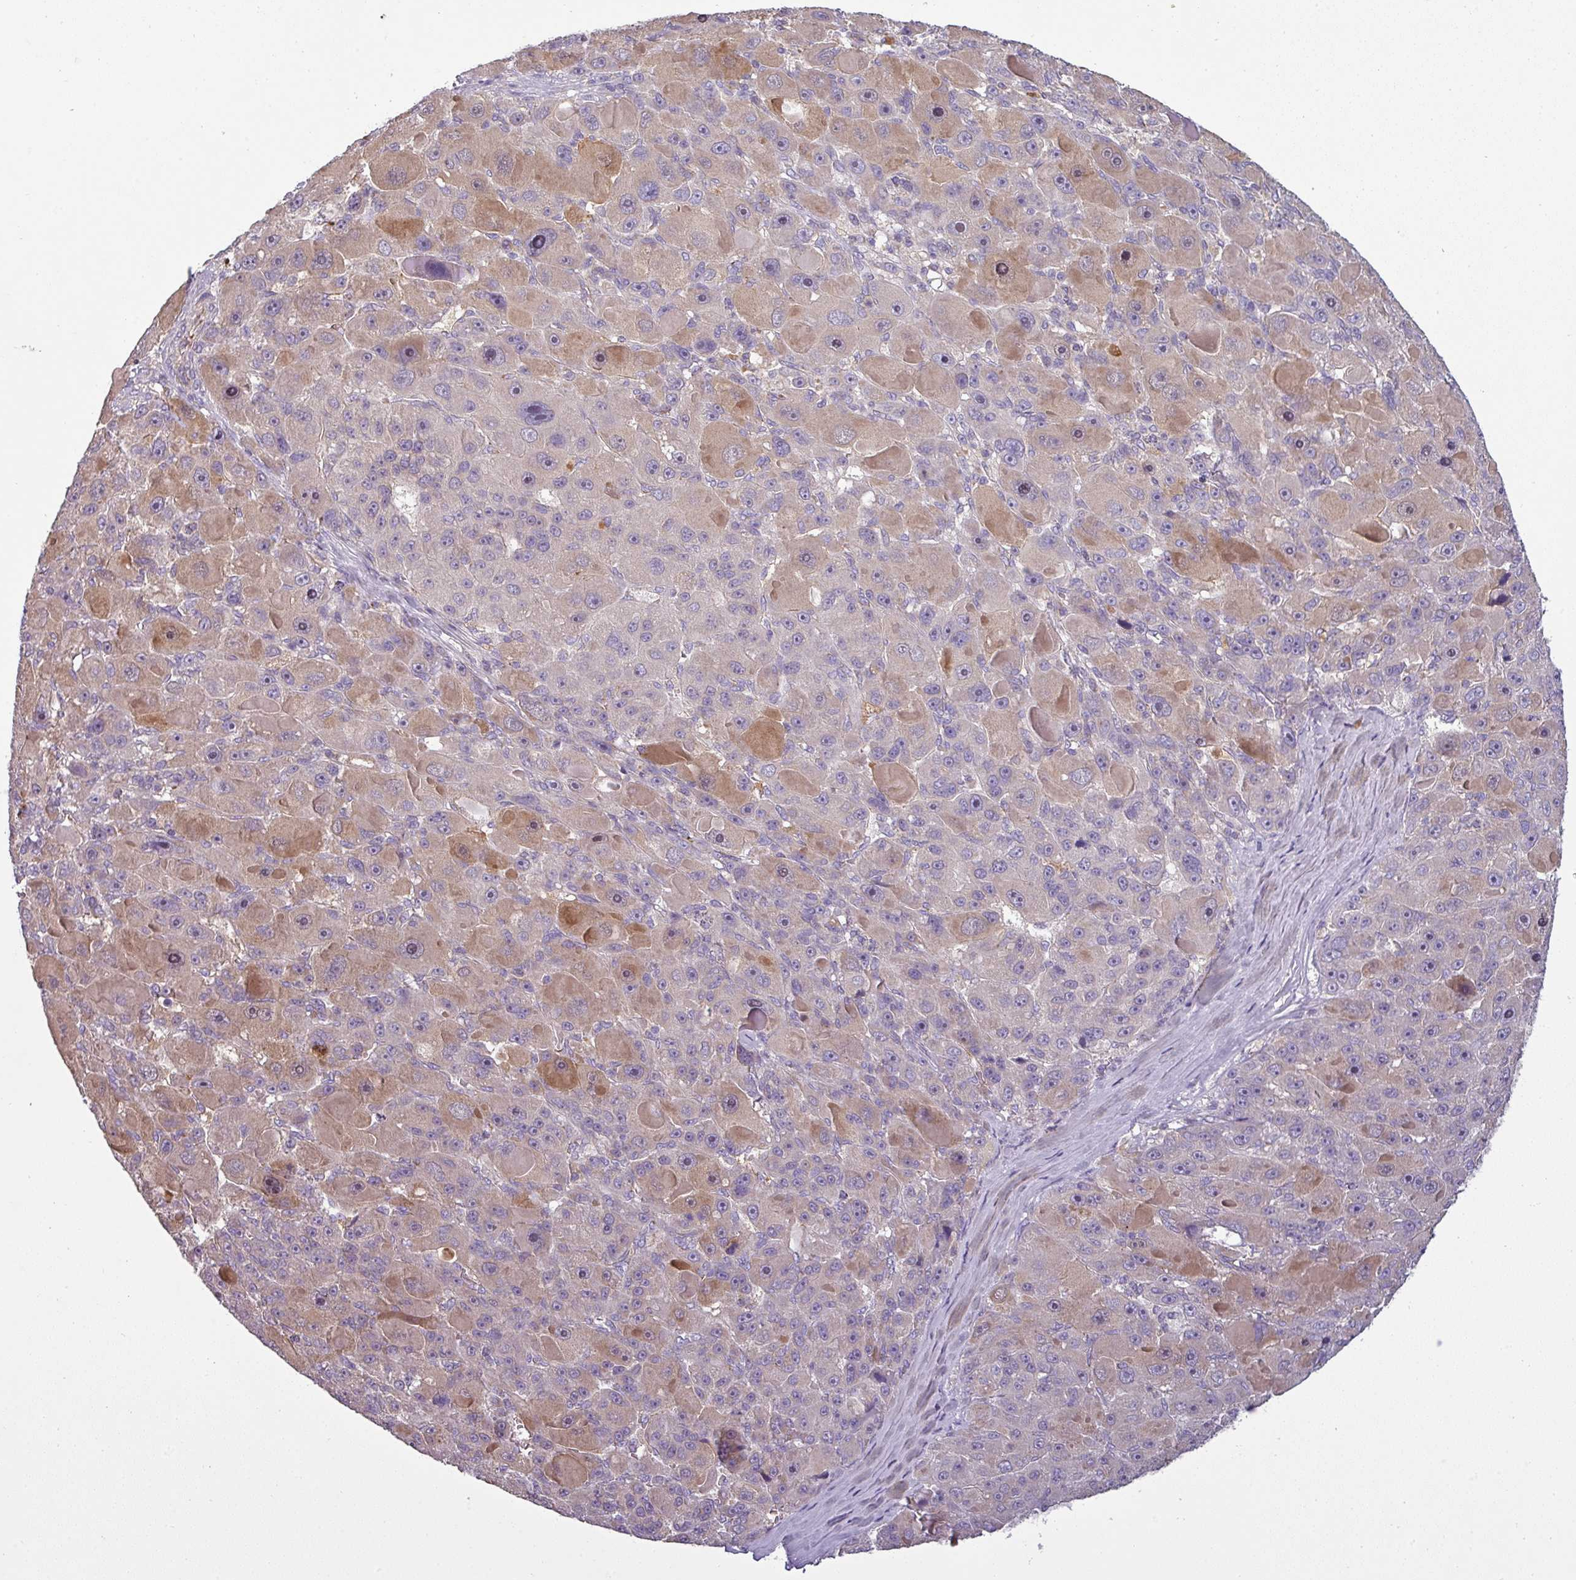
{"staining": {"intensity": "moderate", "quantity": "<25%", "location": "cytoplasmic/membranous"}, "tissue": "liver cancer", "cell_type": "Tumor cells", "image_type": "cancer", "snomed": [{"axis": "morphology", "description": "Carcinoma, Hepatocellular, NOS"}, {"axis": "topography", "description": "Liver"}], "caption": "A brown stain labels moderate cytoplasmic/membranous staining of a protein in human hepatocellular carcinoma (liver) tumor cells.", "gene": "PNMA6A", "patient": {"sex": "male", "age": 76}}